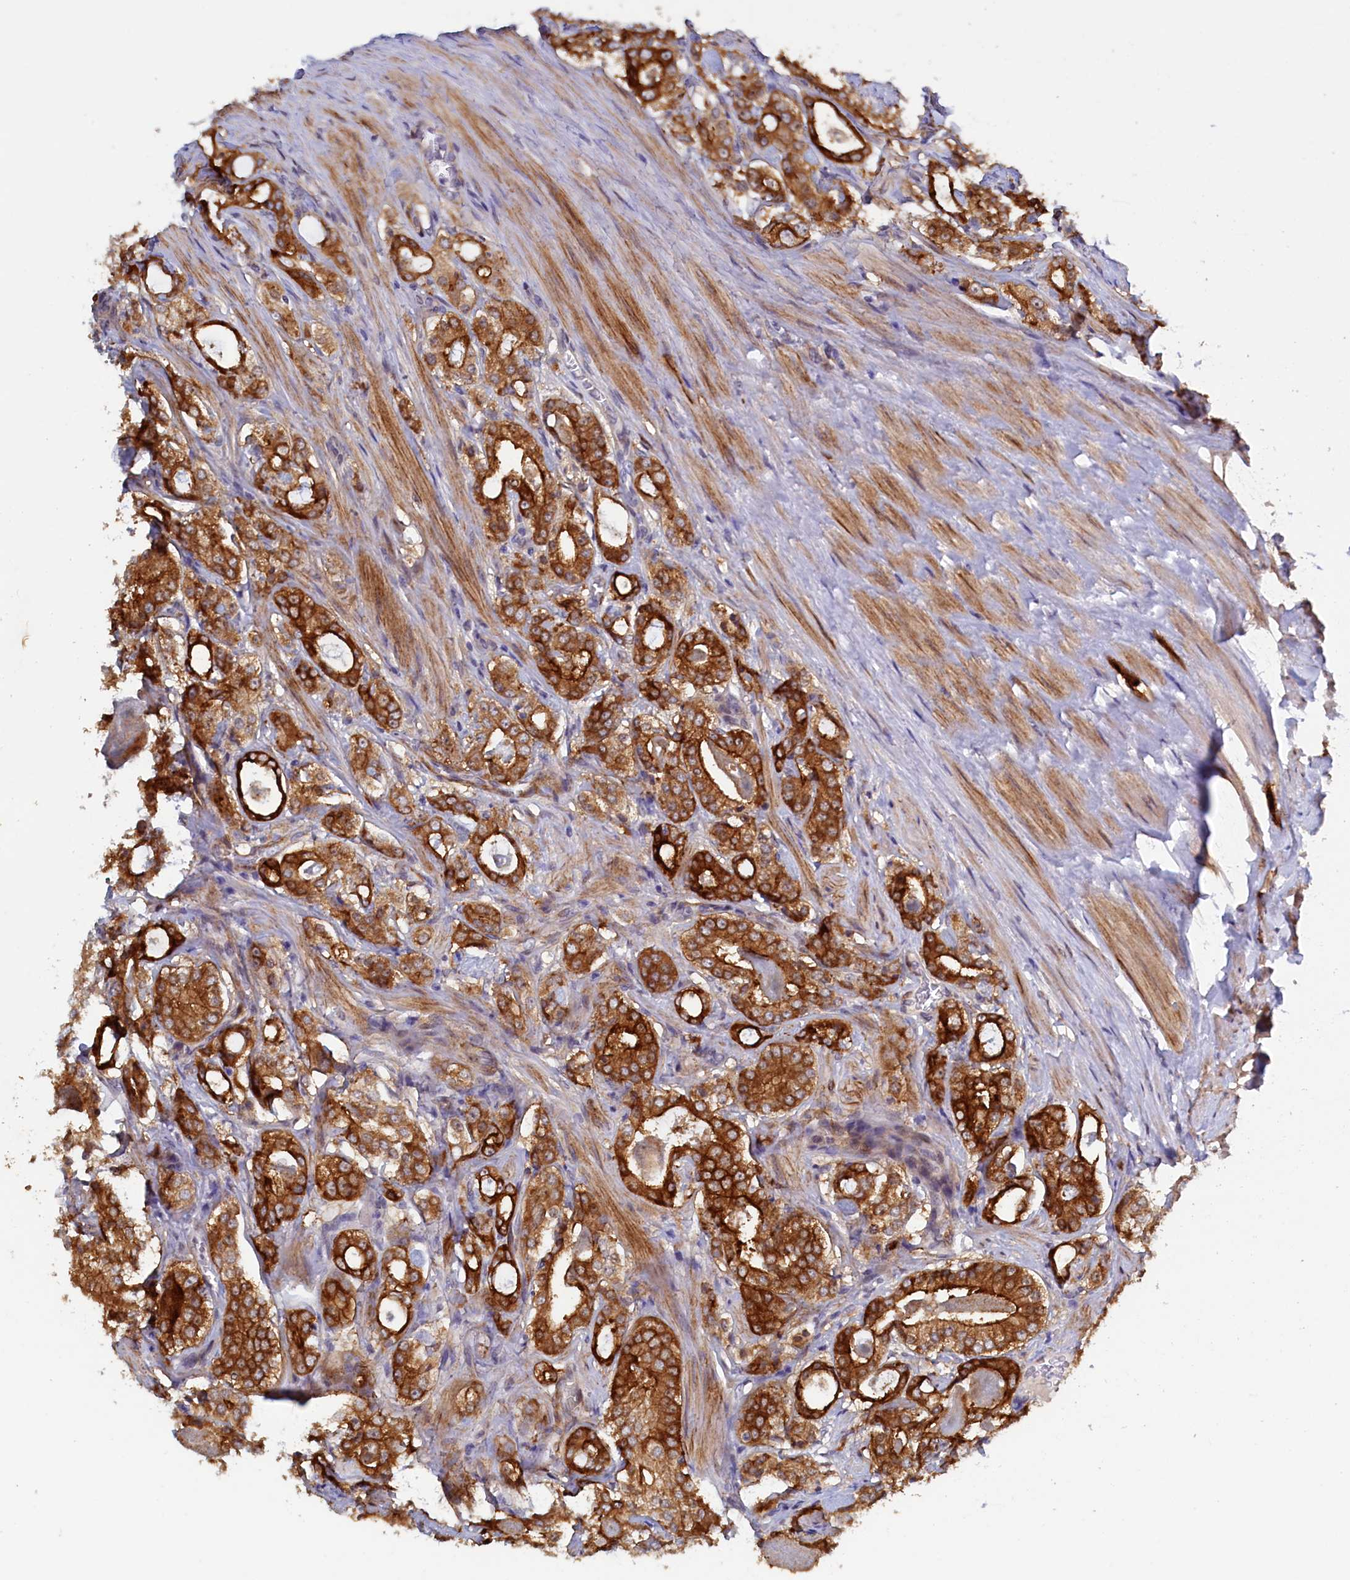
{"staining": {"intensity": "strong", "quantity": ">75%", "location": "cytoplasmic/membranous"}, "tissue": "prostate cancer", "cell_type": "Tumor cells", "image_type": "cancer", "snomed": [{"axis": "morphology", "description": "Adenocarcinoma, High grade"}, {"axis": "topography", "description": "Prostate"}], "caption": "Strong cytoplasmic/membranous staining for a protein is present in about >75% of tumor cells of prostate cancer using immunohistochemistry (IHC).", "gene": "PACSIN3", "patient": {"sex": "male", "age": 63}}